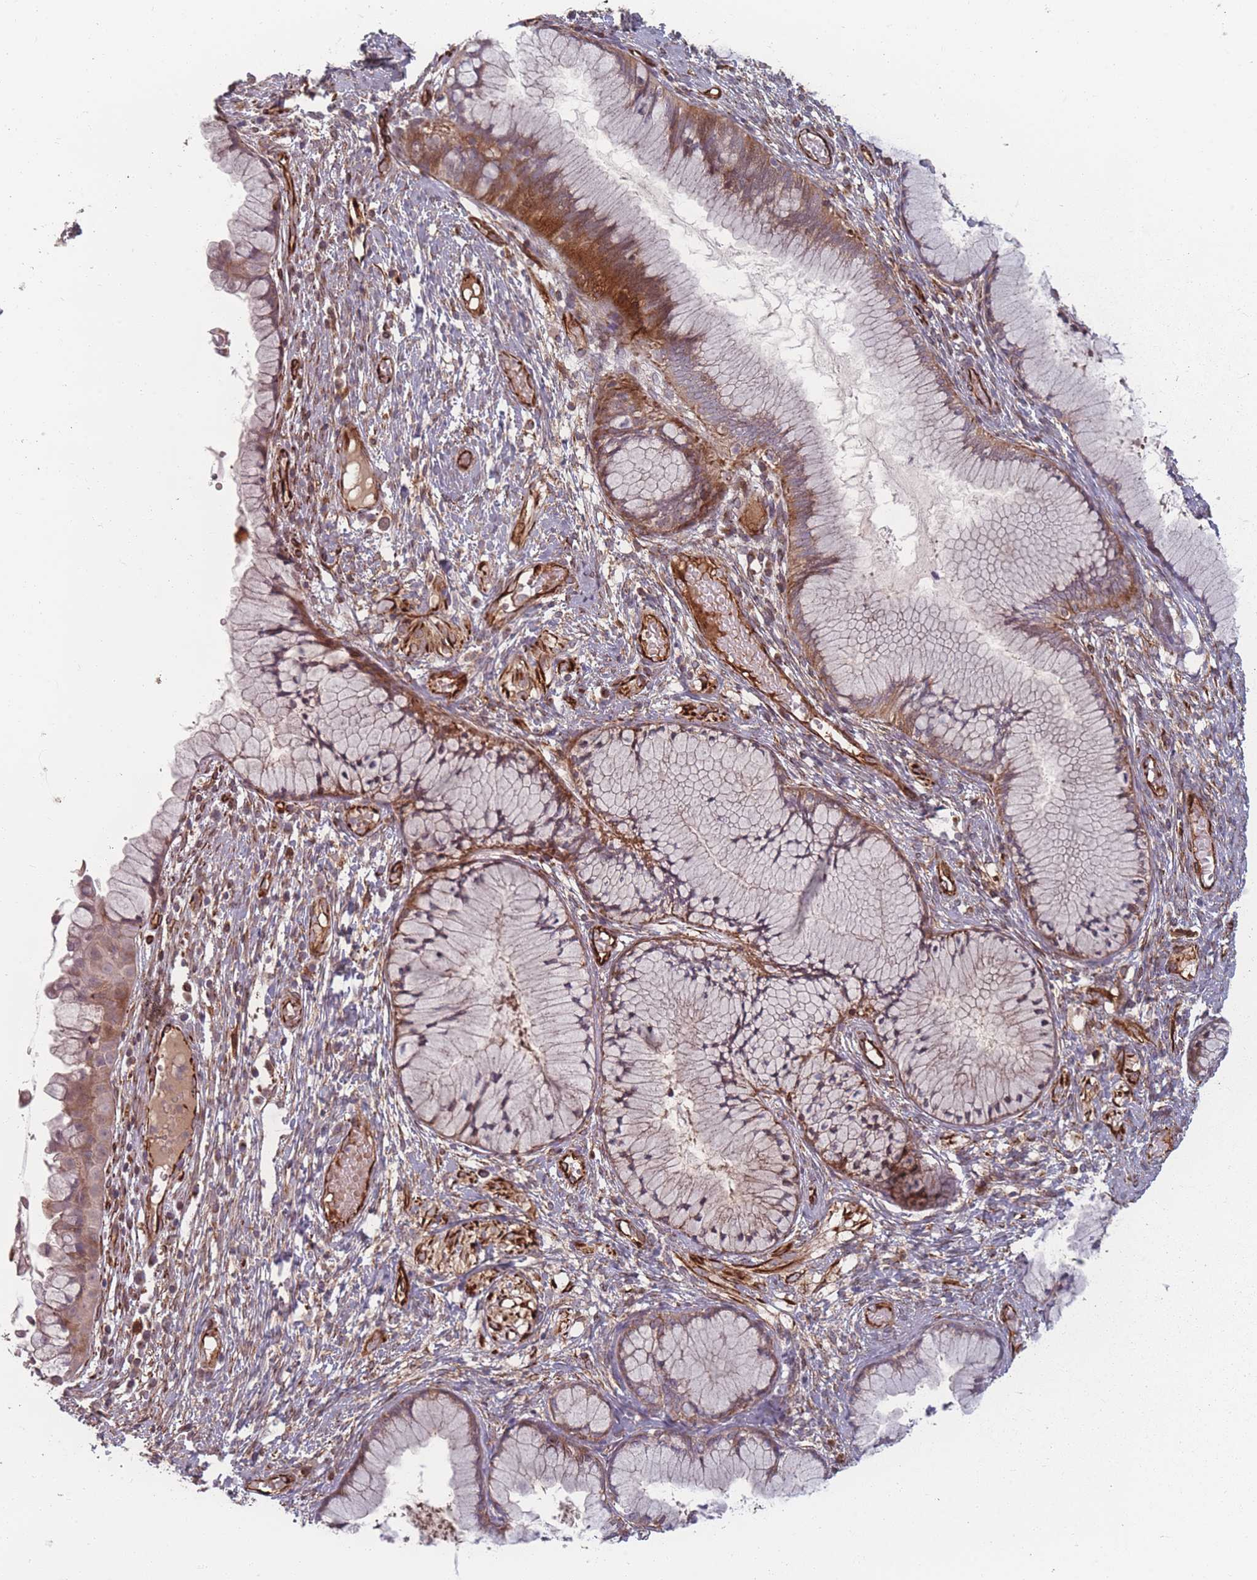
{"staining": {"intensity": "moderate", "quantity": ">75%", "location": "cytoplasmic/membranous"}, "tissue": "cervix", "cell_type": "Glandular cells", "image_type": "normal", "snomed": [{"axis": "morphology", "description": "Normal tissue, NOS"}, {"axis": "topography", "description": "Cervix"}], "caption": "DAB (3,3'-diaminobenzidine) immunohistochemical staining of benign cervix demonstrates moderate cytoplasmic/membranous protein staining in about >75% of glandular cells. Using DAB (3,3'-diaminobenzidine) (brown) and hematoxylin (blue) stains, captured at high magnification using brightfield microscopy.", "gene": "EEF1AKMT2", "patient": {"sex": "female", "age": 42}}